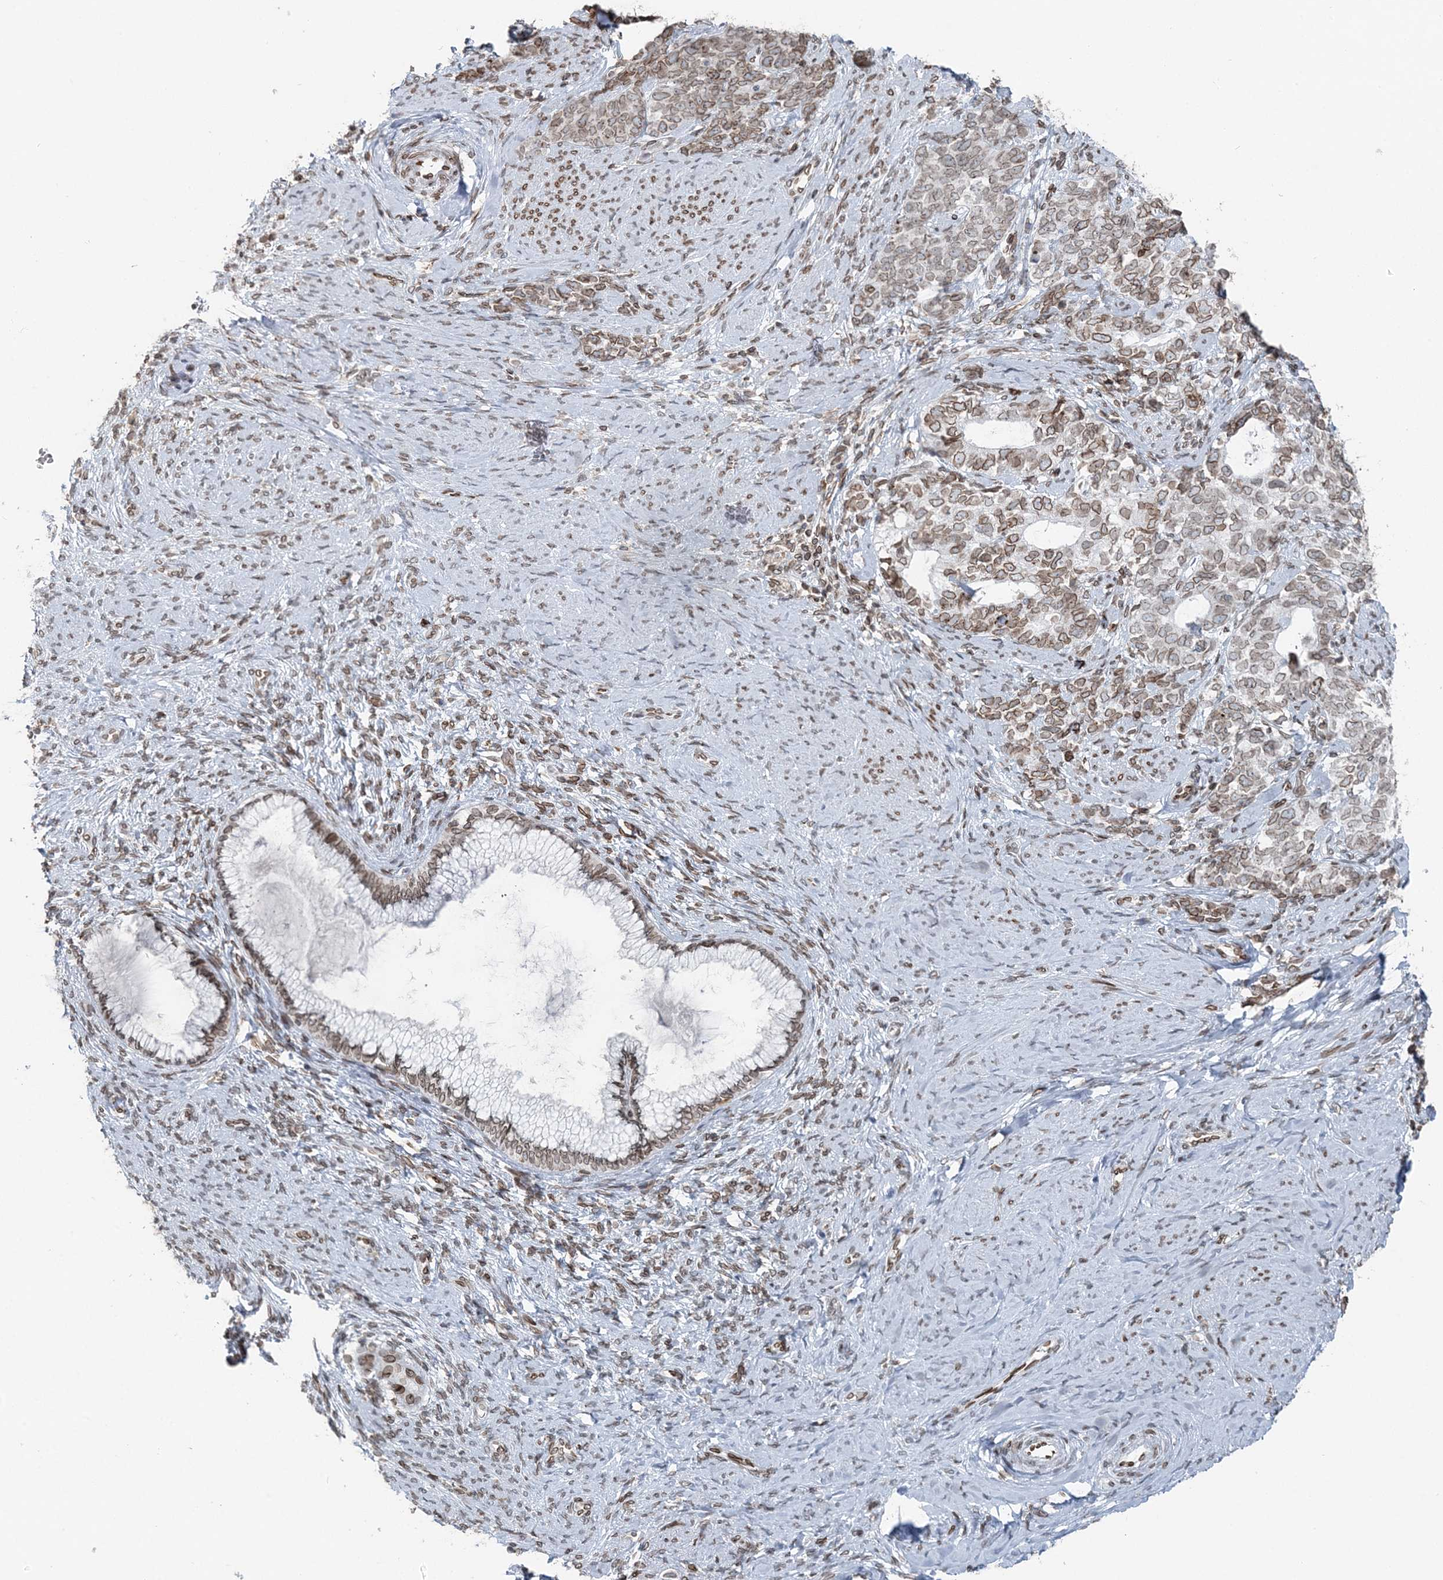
{"staining": {"intensity": "moderate", "quantity": ">75%", "location": "cytoplasmic/membranous,nuclear"}, "tissue": "cervical cancer", "cell_type": "Tumor cells", "image_type": "cancer", "snomed": [{"axis": "morphology", "description": "Squamous cell carcinoma, NOS"}, {"axis": "topography", "description": "Cervix"}], "caption": "Immunohistochemical staining of cervical squamous cell carcinoma exhibits medium levels of moderate cytoplasmic/membranous and nuclear staining in about >75% of tumor cells.", "gene": "GJD4", "patient": {"sex": "female", "age": 63}}